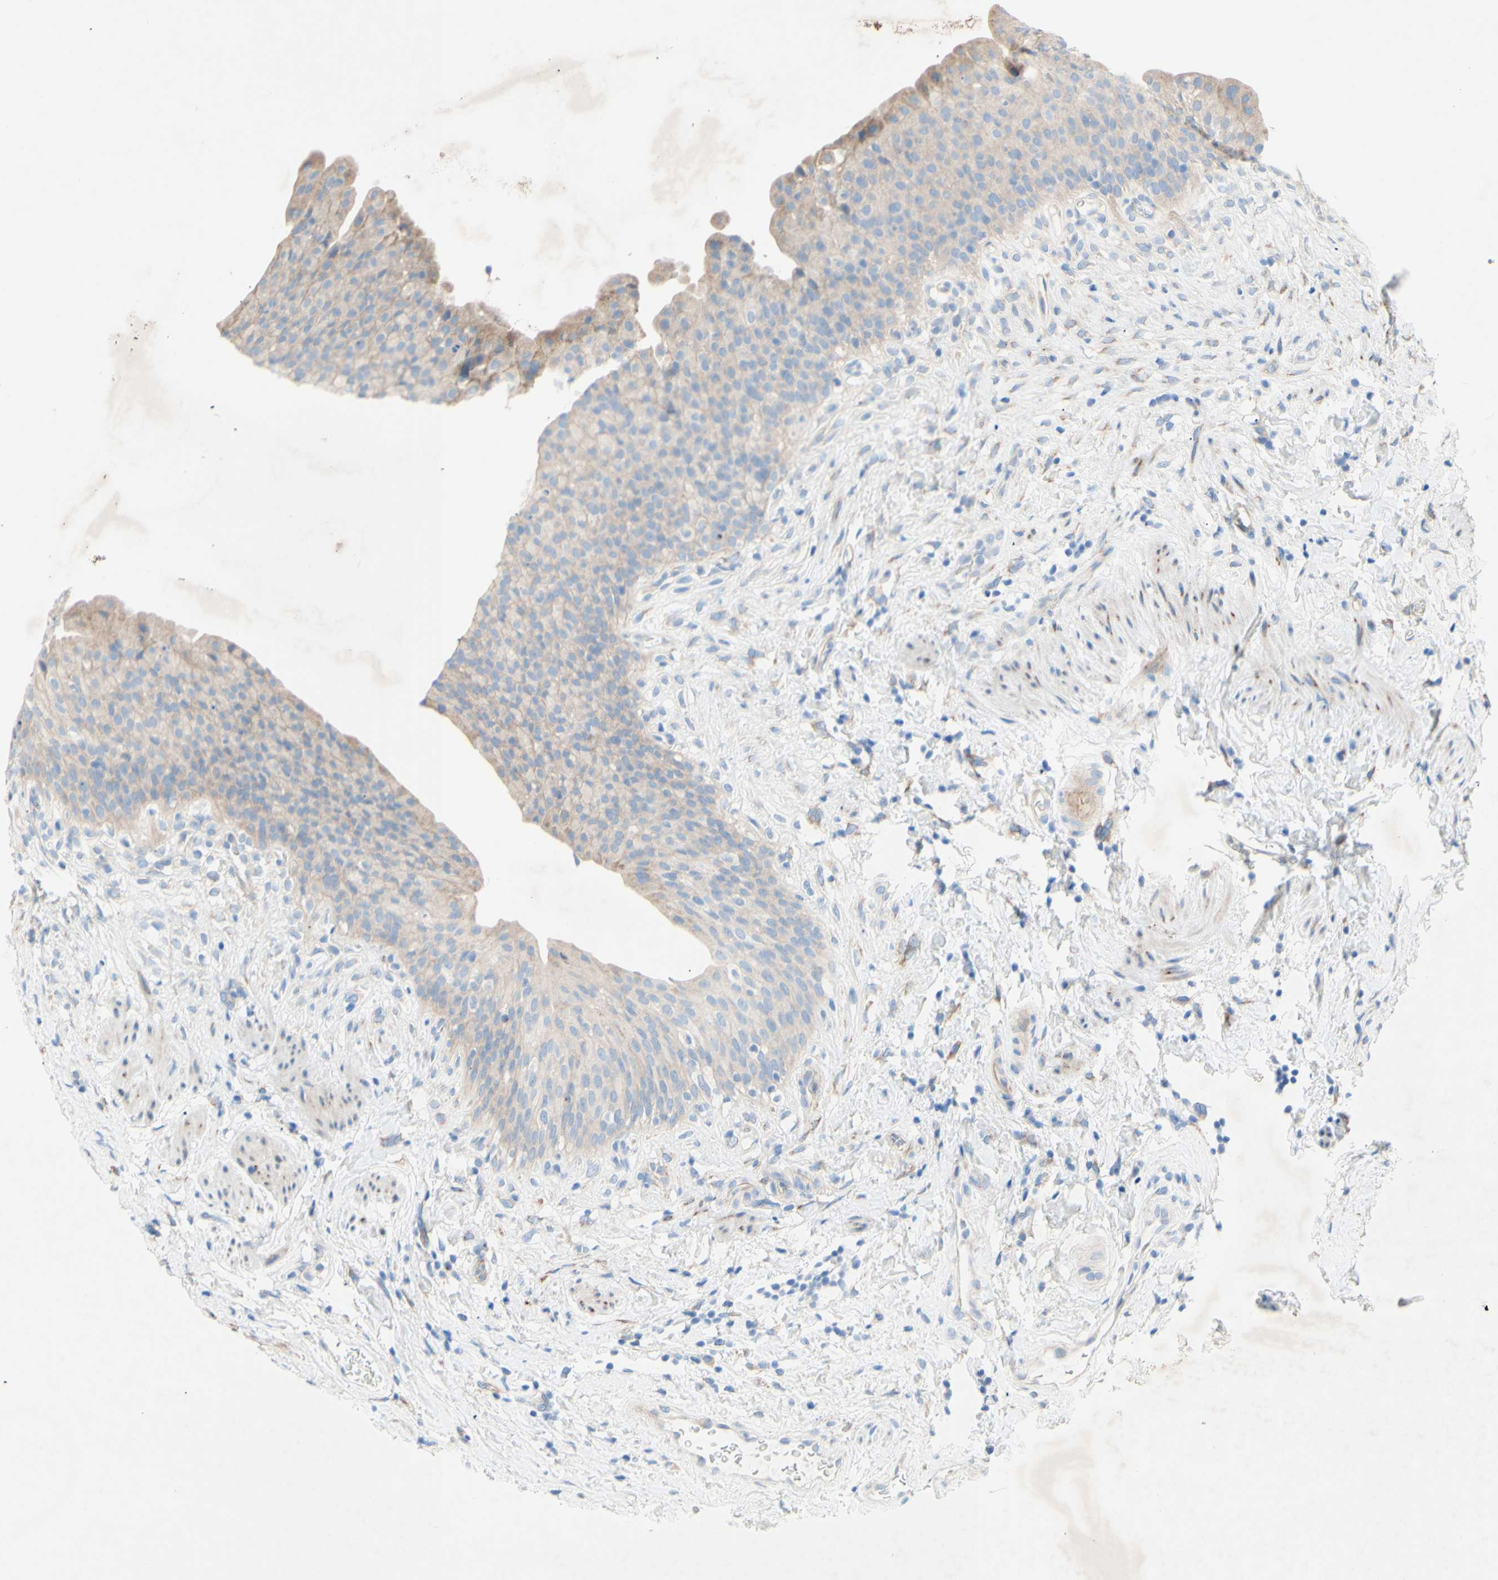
{"staining": {"intensity": "weak", "quantity": ">75%", "location": "cytoplasmic/membranous"}, "tissue": "urinary bladder", "cell_type": "Urothelial cells", "image_type": "normal", "snomed": [{"axis": "morphology", "description": "Normal tissue, NOS"}, {"axis": "topography", "description": "Urinary bladder"}], "caption": "Urinary bladder stained for a protein reveals weak cytoplasmic/membranous positivity in urothelial cells. The staining was performed using DAB (3,3'-diaminobenzidine) to visualize the protein expression in brown, while the nuclei were stained in blue with hematoxylin (Magnification: 20x).", "gene": "TMIGD2", "patient": {"sex": "female", "age": 79}}